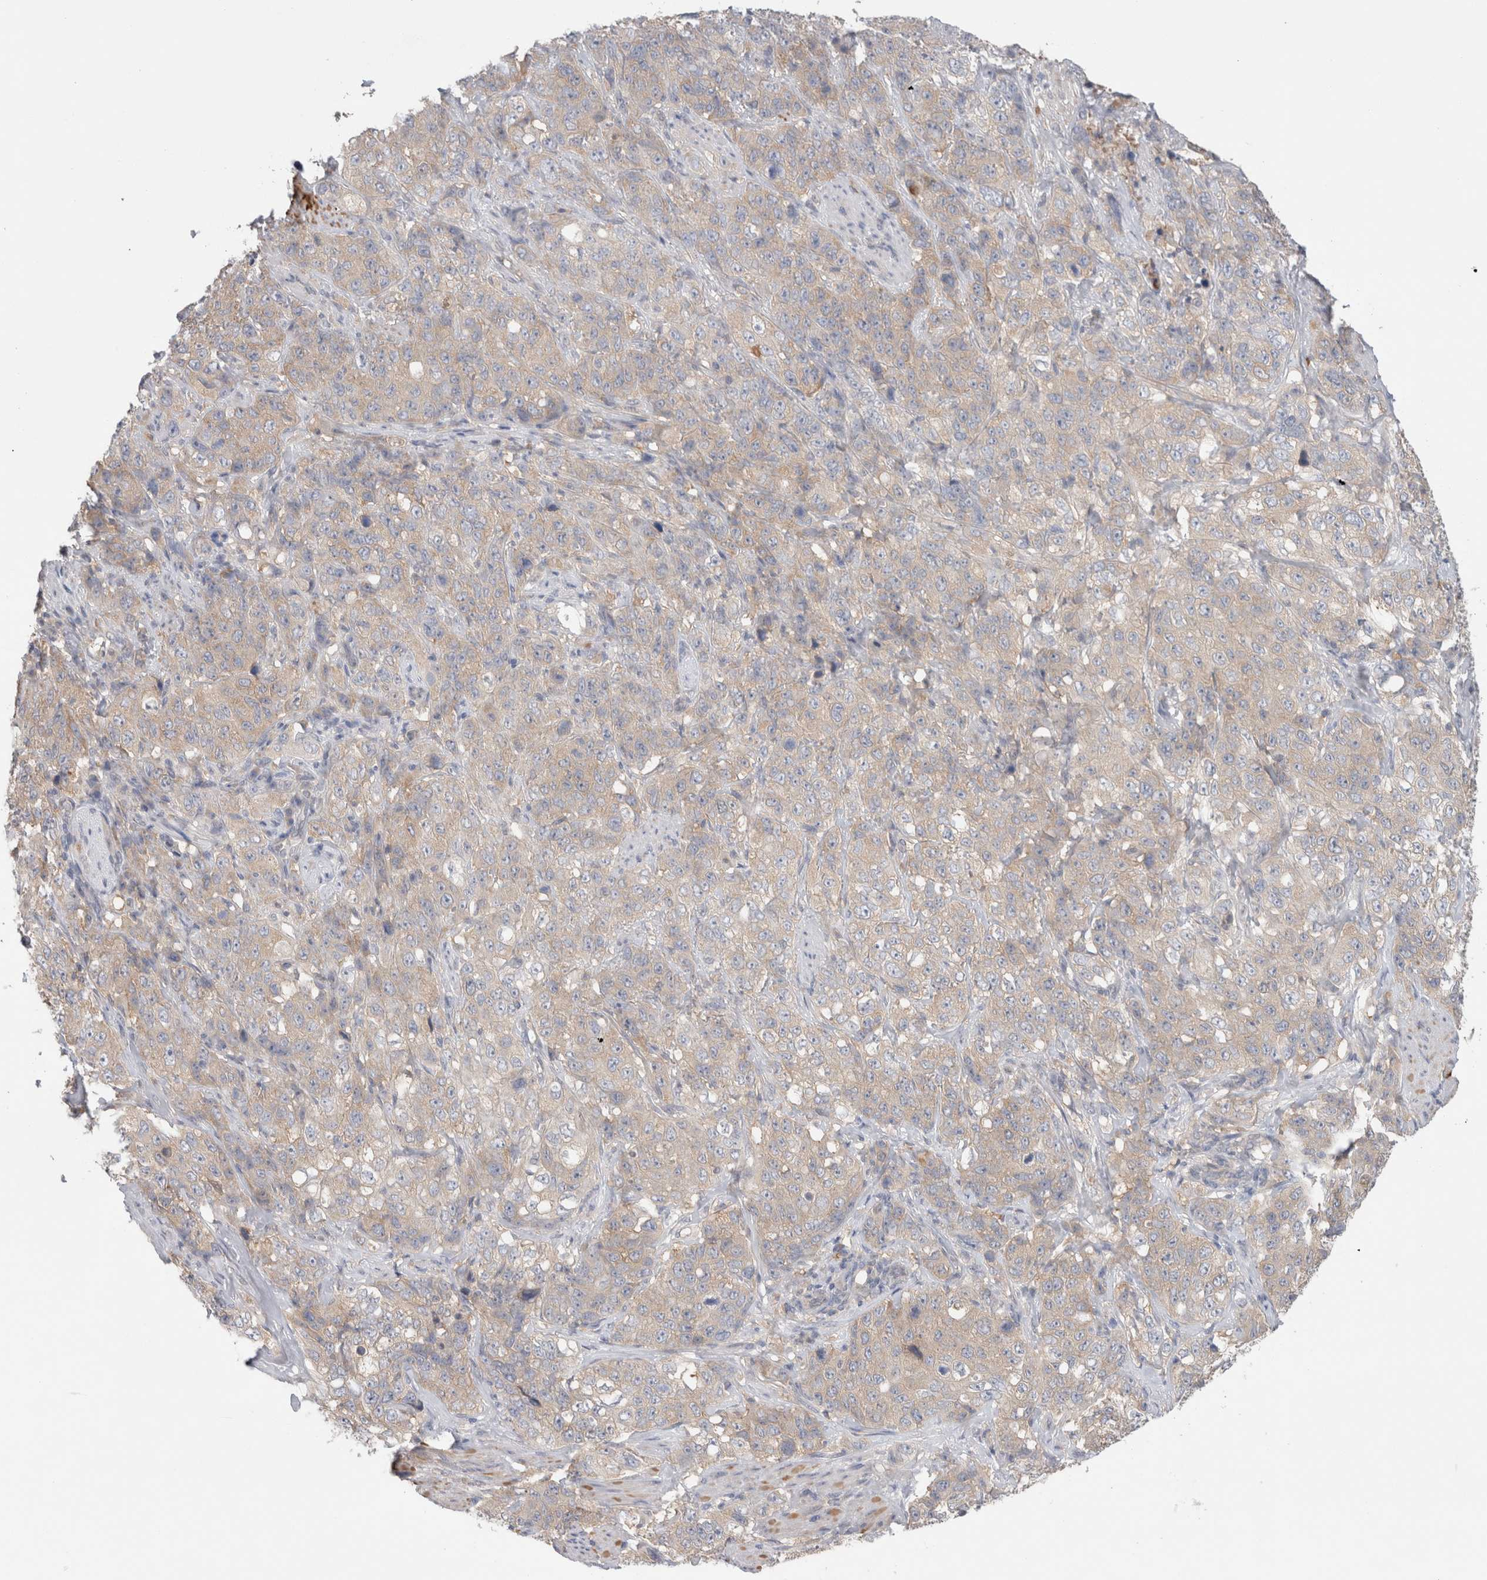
{"staining": {"intensity": "weak", "quantity": "25%-75%", "location": "cytoplasmic/membranous"}, "tissue": "stomach cancer", "cell_type": "Tumor cells", "image_type": "cancer", "snomed": [{"axis": "morphology", "description": "Adenocarcinoma, NOS"}, {"axis": "topography", "description": "Stomach"}], "caption": "IHC staining of stomach adenocarcinoma, which shows low levels of weak cytoplasmic/membranous positivity in approximately 25%-75% of tumor cells indicating weak cytoplasmic/membranous protein expression. The staining was performed using DAB (brown) for protein detection and nuclei were counterstained in hematoxylin (blue).", "gene": "NDOR1", "patient": {"sex": "male", "age": 48}}